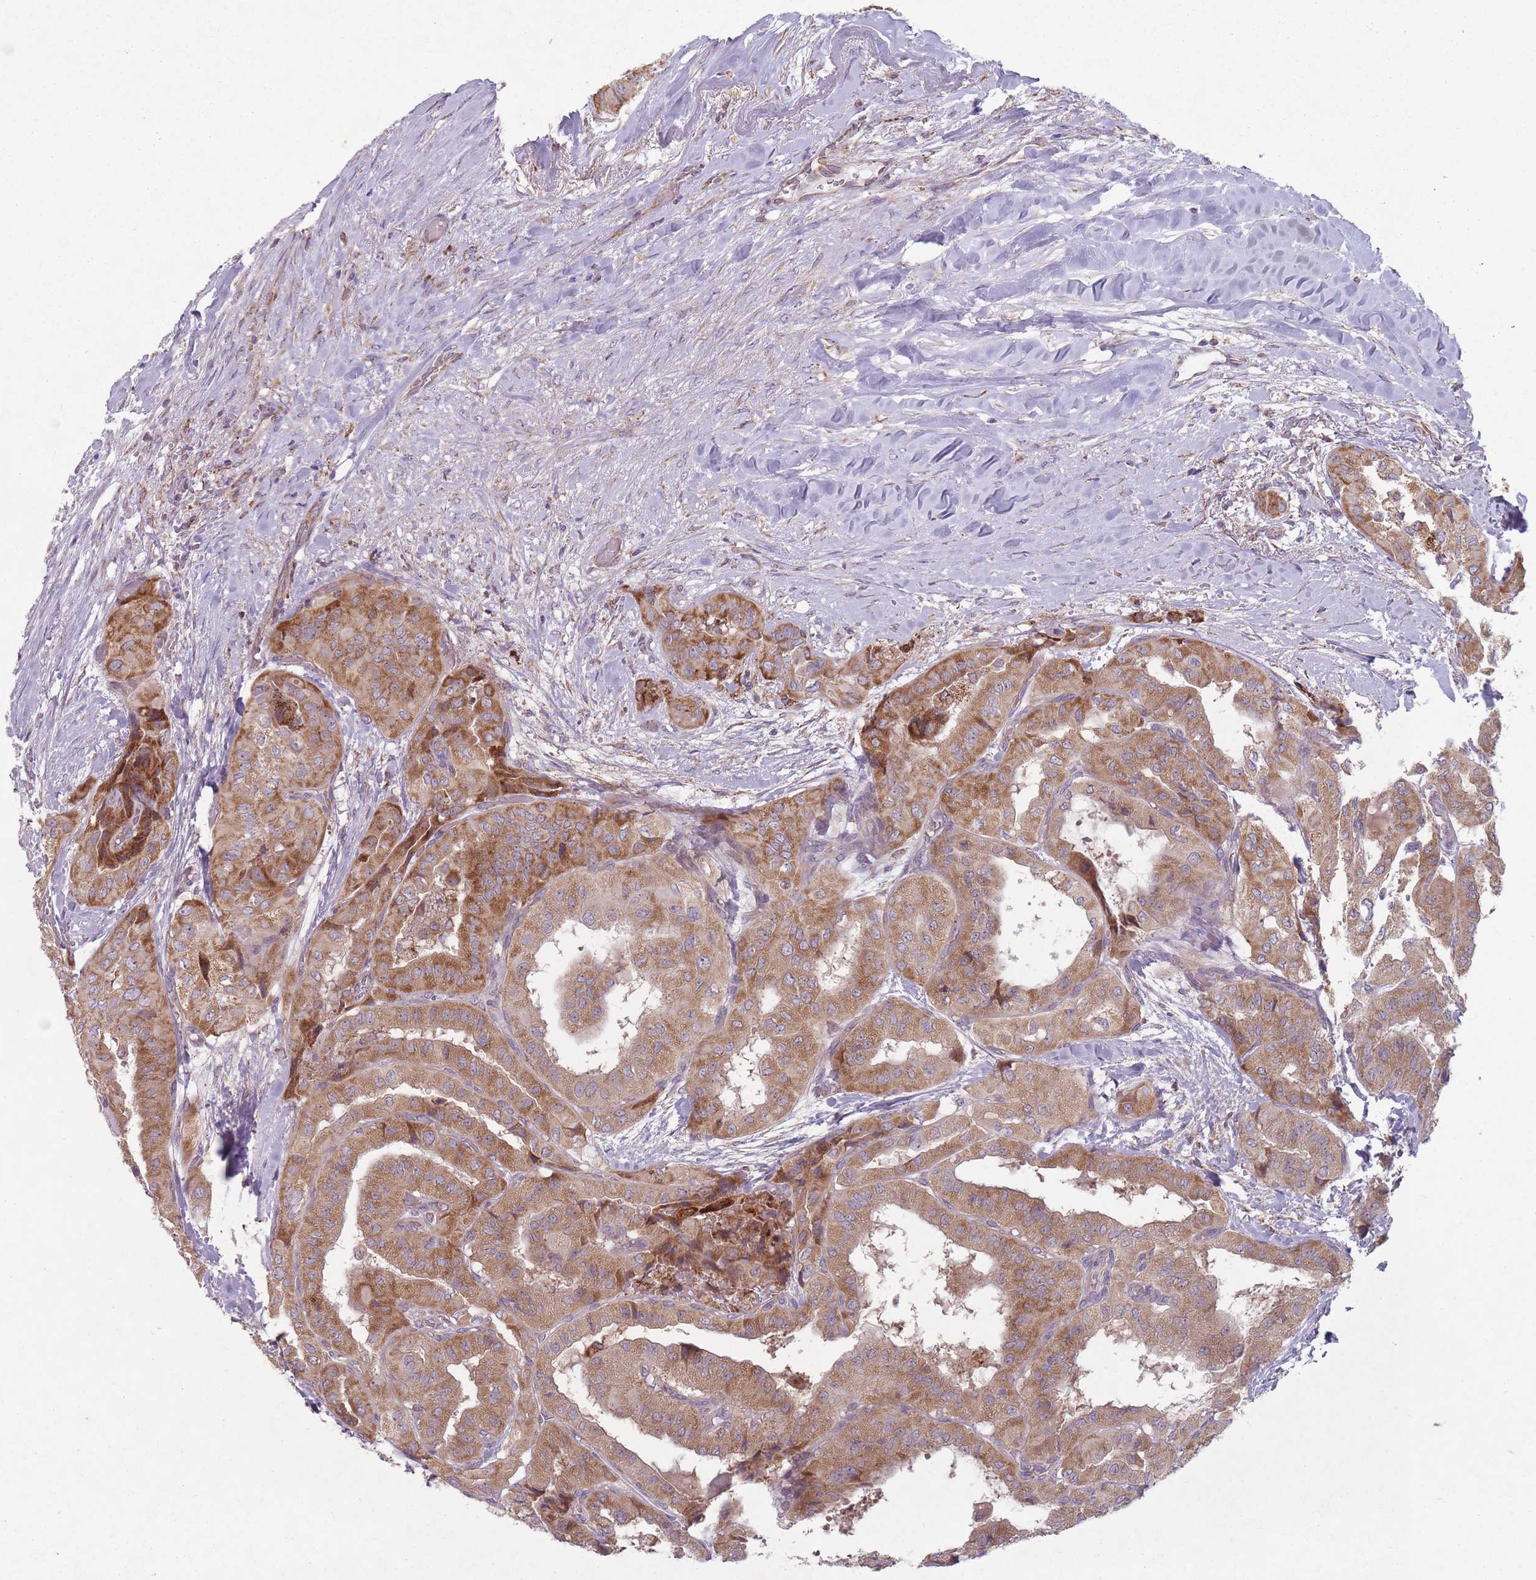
{"staining": {"intensity": "strong", "quantity": ">75%", "location": "cytoplasmic/membranous"}, "tissue": "thyroid cancer", "cell_type": "Tumor cells", "image_type": "cancer", "snomed": [{"axis": "morphology", "description": "Papillary adenocarcinoma, NOS"}, {"axis": "topography", "description": "Thyroid gland"}], "caption": "A high-resolution photomicrograph shows IHC staining of thyroid papillary adenocarcinoma, which reveals strong cytoplasmic/membranous positivity in about >75% of tumor cells. The staining is performed using DAB brown chromogen to label protein expression. The nuclei are counter-stained blue using hematoxylin.", "gene": "OR10Q1", "patient": {"sex": "female", "age": 59}}